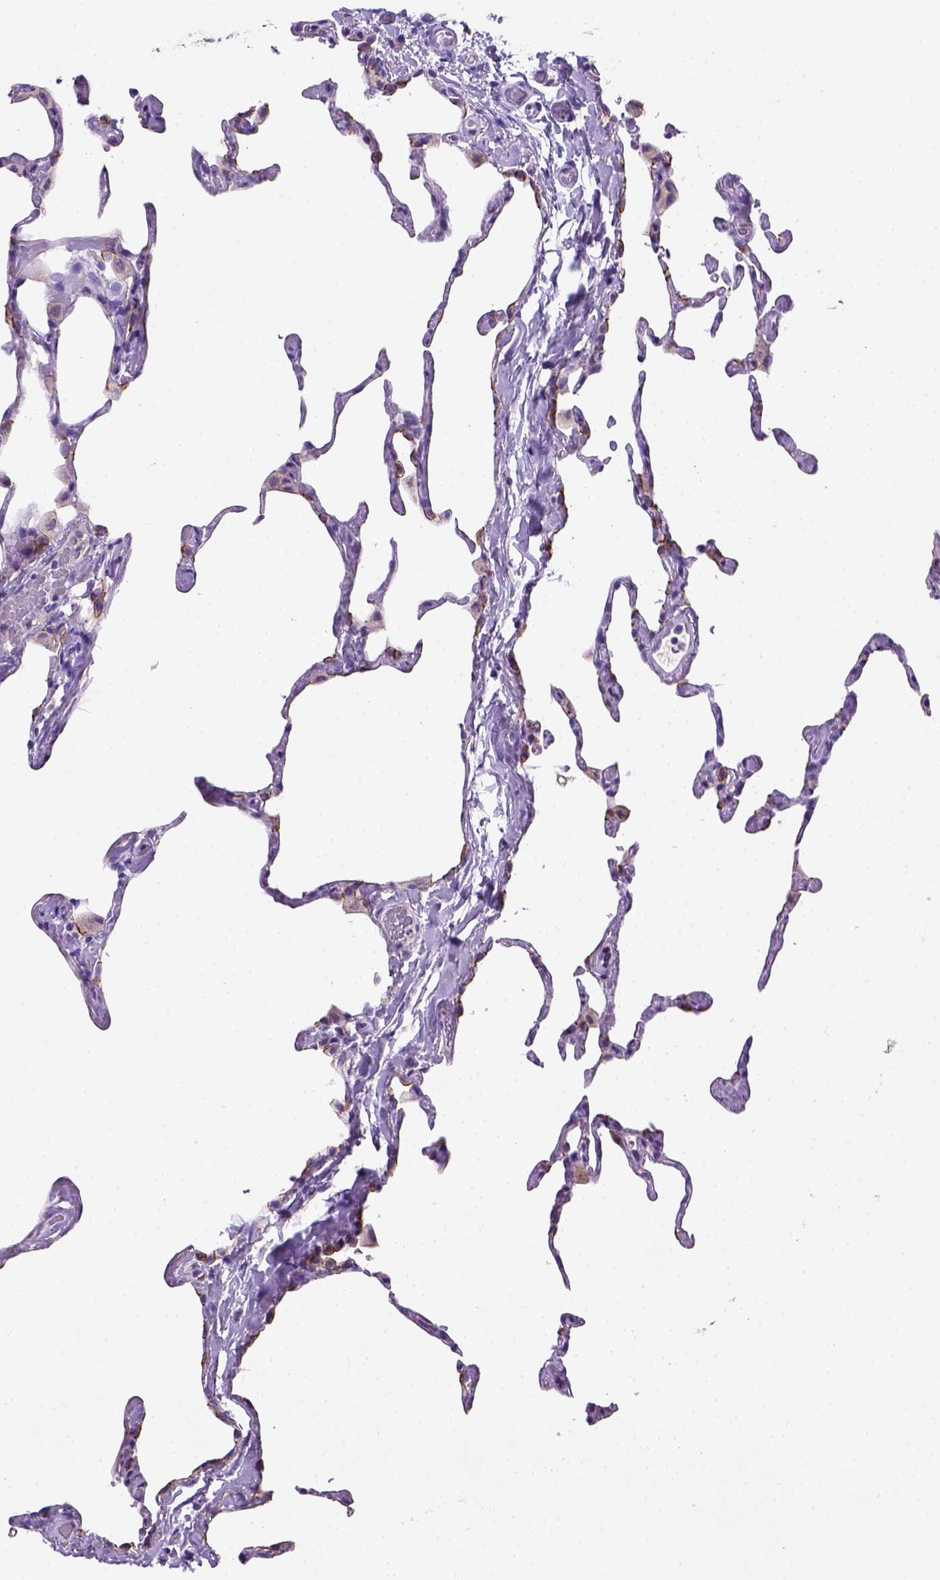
{"staining": {"intensity": "weak", "quantity": "25%-75%", "location": "cytoplasmic/membranous"}, "tissue": "lung", "cell_type": "Alveolar cells", "image_type": "normal", "snomed": [{"axis": "morphology", "description": "Normal tissue, NOS"}, {"axis": "topography", "description": "Lung"}], "caption": "An image of lung stained for a protein reveals weak cytoplasmic/membranous brown staining in alveolar cells.", "gene": "CDH1", "patient": {"sex": "male", "age": 65}}